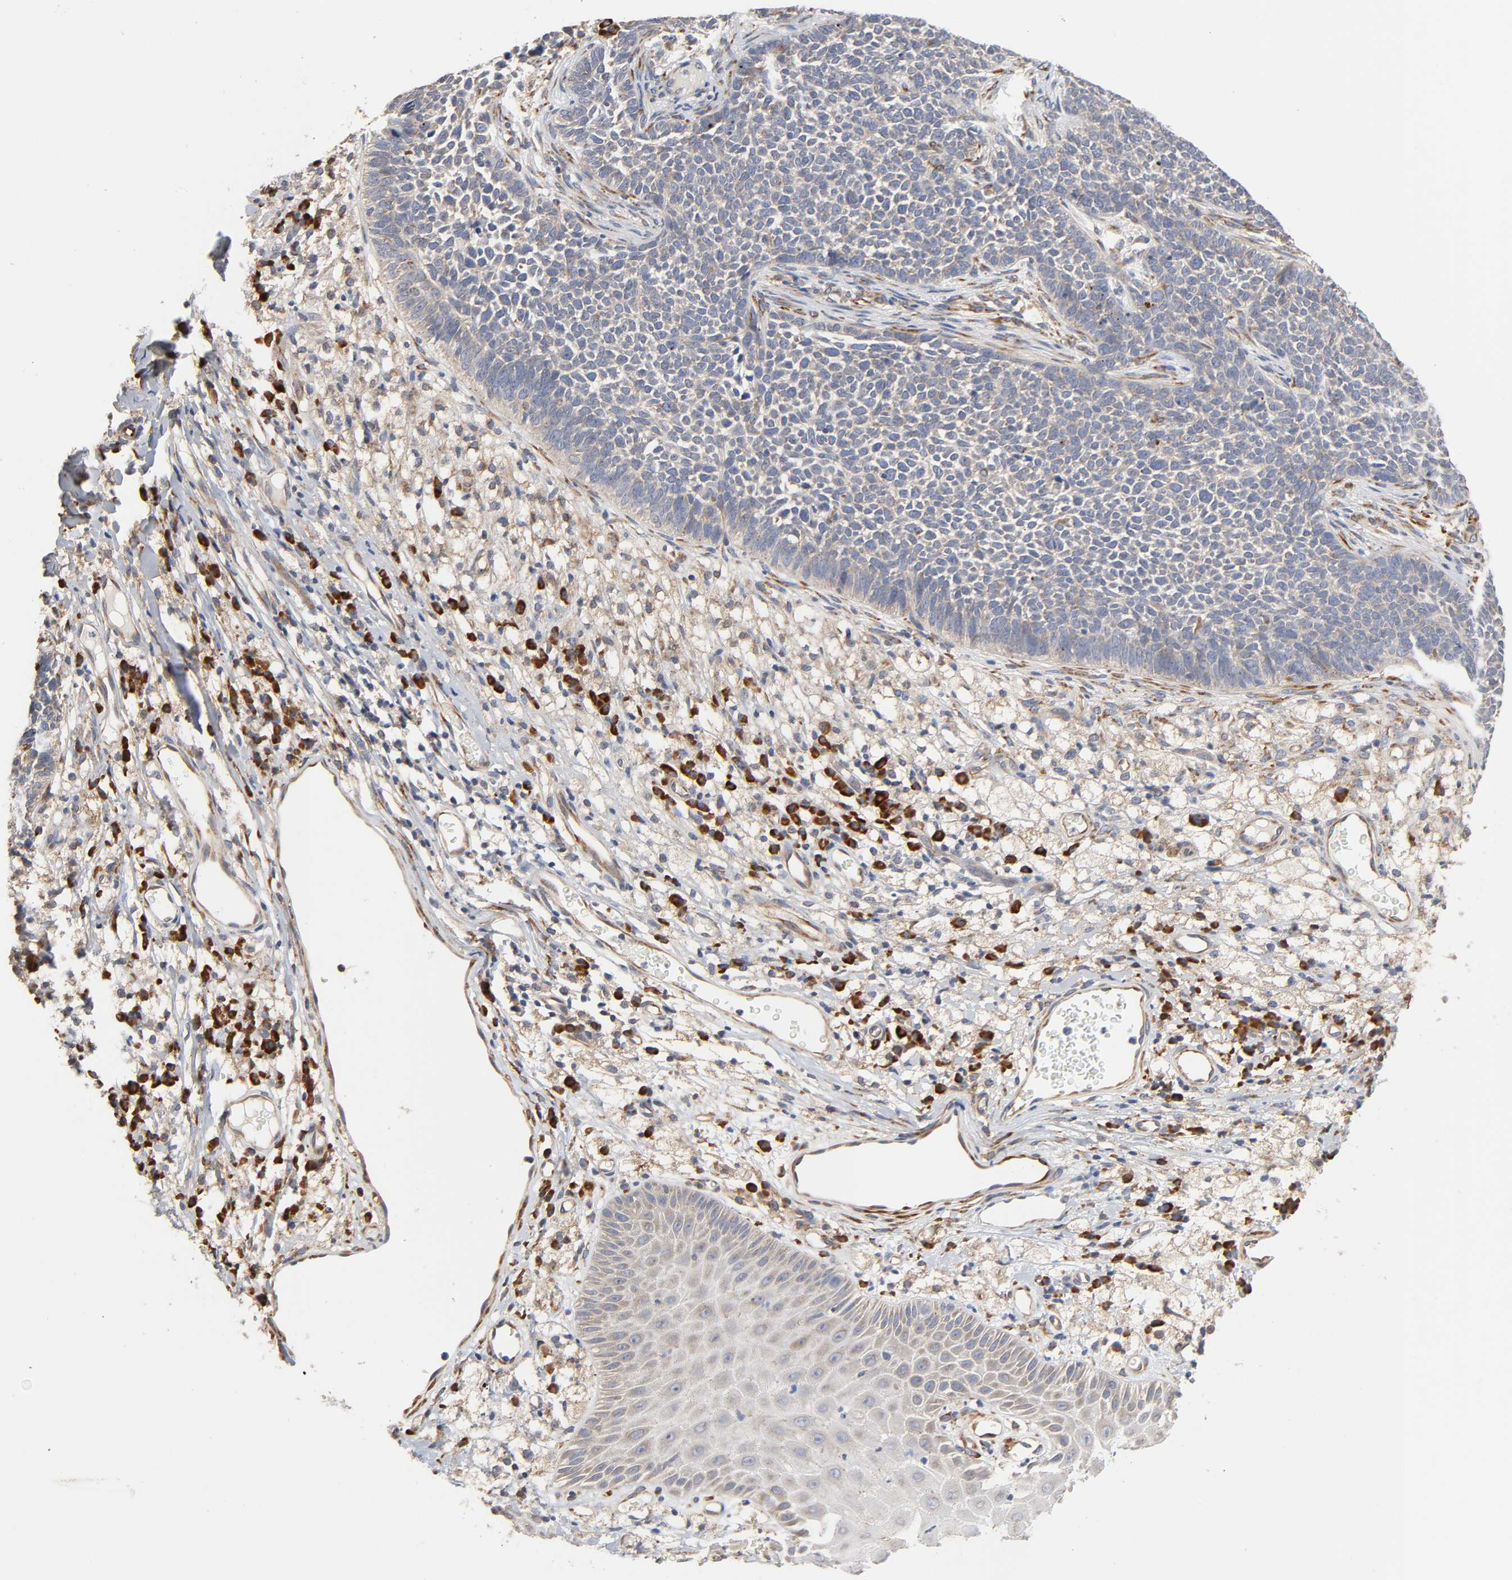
{"staining": {"intensity": "negative", "quantity": "none", "location": "none"}, "tissue": "skin cancer", "cell_type": "Tumor cells", "image_type": "cancer", "snomed": [{"axis": "morphology", "description": "Basal cell carcinoma"}, {"axis": "topography", "description": "Skin"}], "caption": "Immunohistochemistry of human skin cancer displays no expression in tumor cells.", "gene": "HDLBP", "patient": {"sex": "female", "age": 84}}